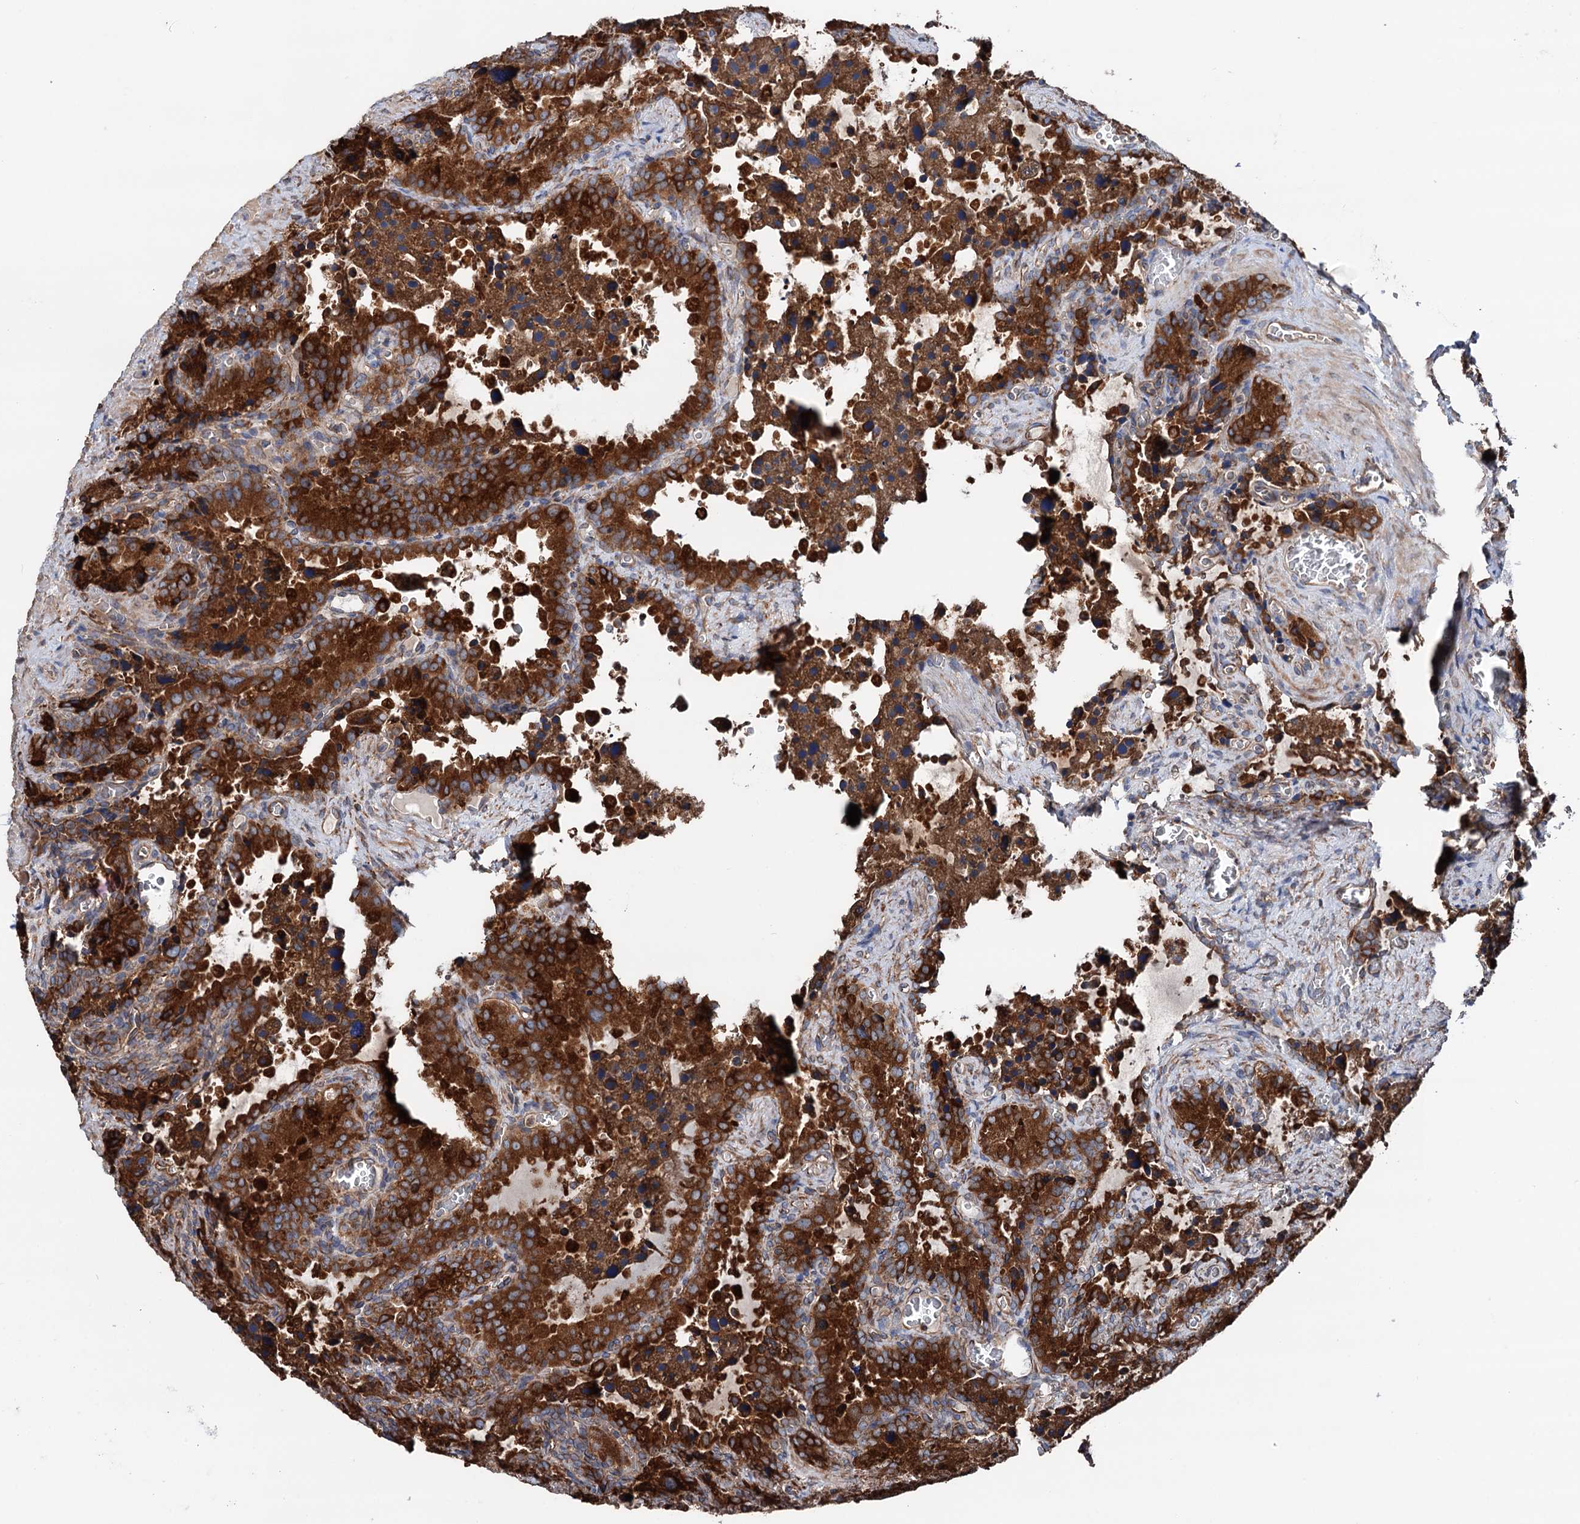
{"staining": {"intensity": "strong", "quantity": ">75%", "location": "cytoplasmic/membranous"}, "tissue": "seminal vesicle", "cell_type": "Glandular cells", "image_type": "normal", "snomed": [{"axis": "morphology", "description": "Normal tissue, NOS"}, {"axis": "topography", "description": "Seminal veicle"}], "caption": "The photomicrograph reveals immunohistochemical staining of benign seminal vesicle. There is strong cytoplasmic/membranous staining is appreciated in approximately >75% of glandular cells.", "gene": "ERP29", "patient": {"sex": "male", "age": 62}}